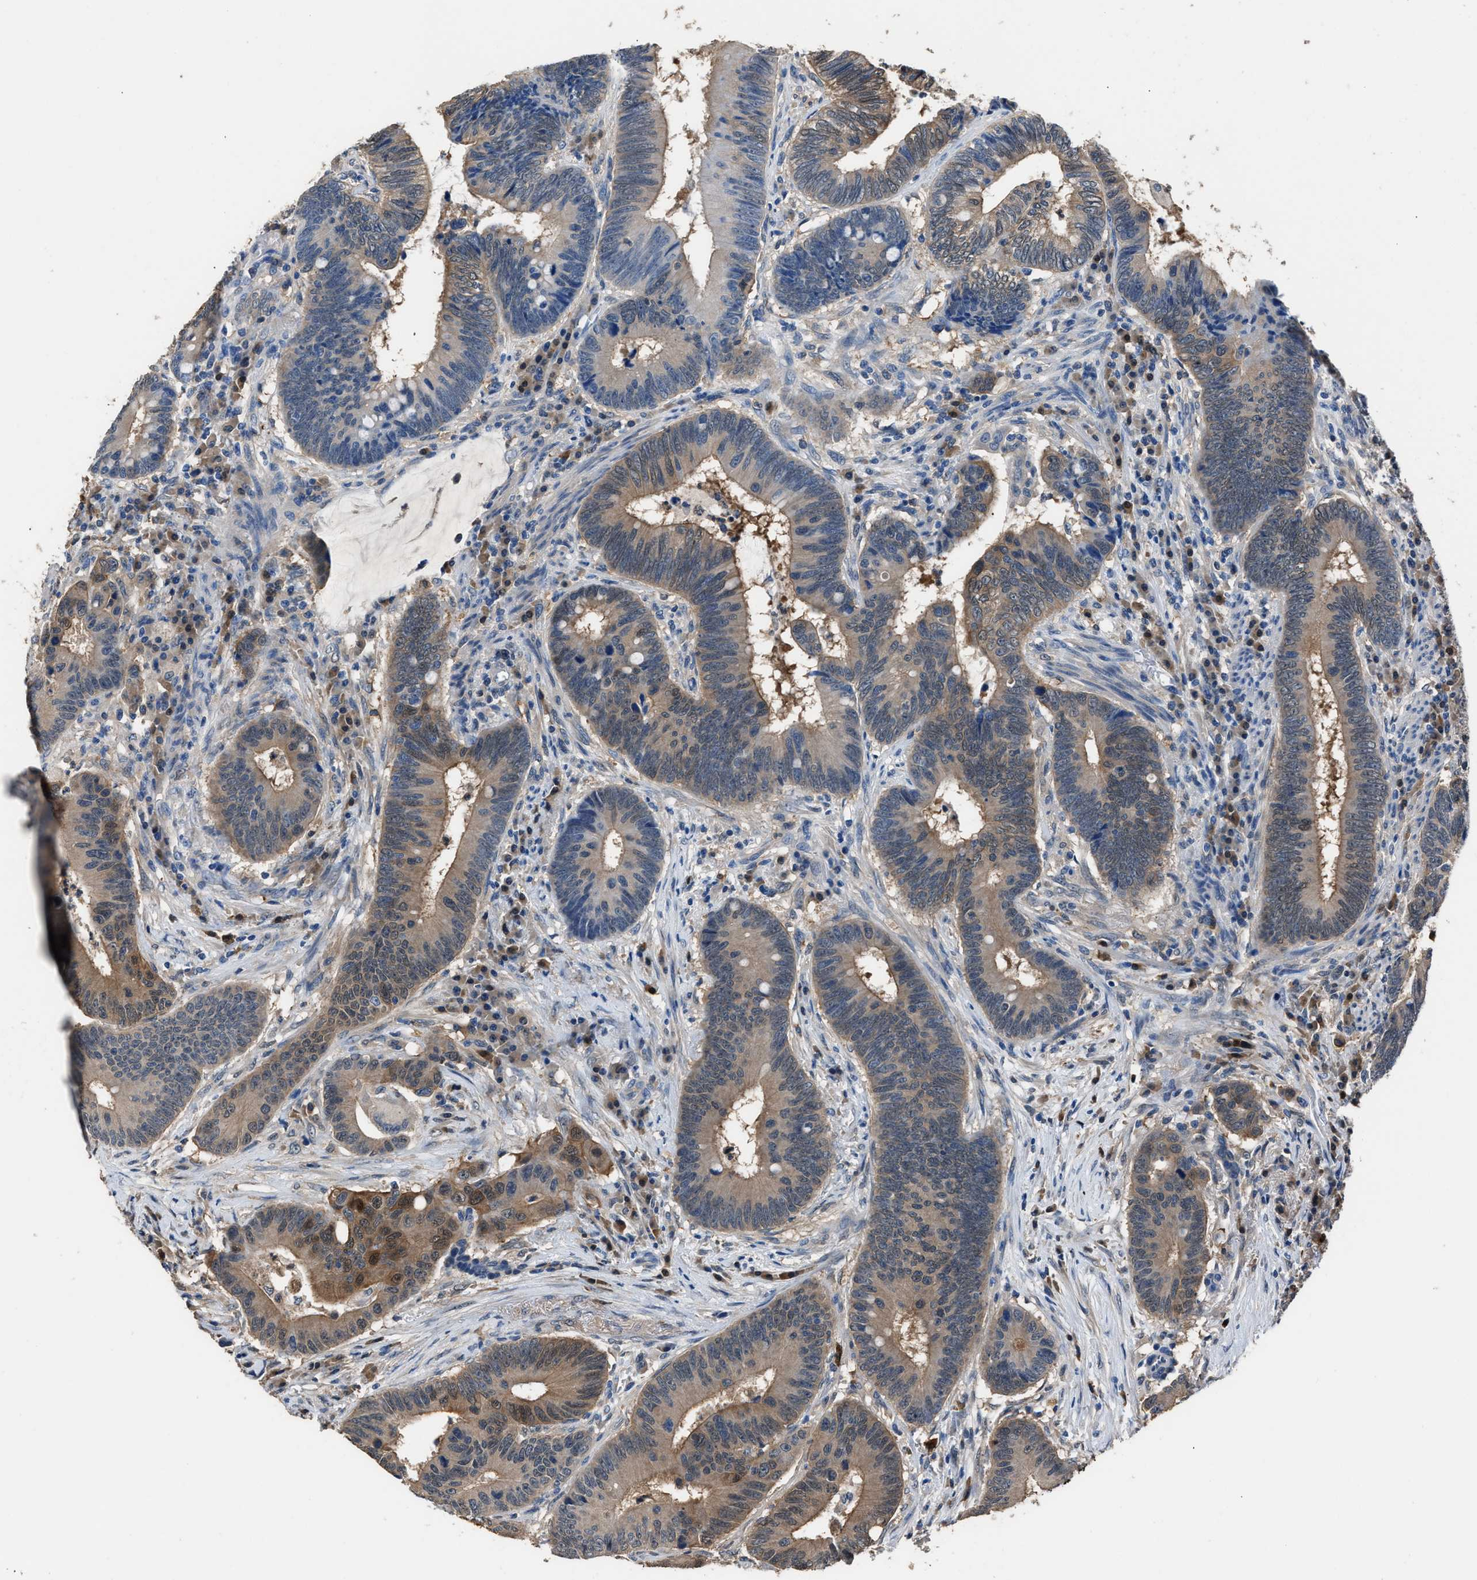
{"staining": {"intensity": "moderate", "quantity": "25%-75%", "location": "cytoplasmic/membranous"}, "tissue": "colorectal cancer", "cell_type": "Tumor cells", "image_type": "cancer", "snomed": [{"axis": "morphology", "description": "Adenocarcinoma, NOS"}, {"axis": "topography", "description": "Rectum"}, {"axis": "topography", "description": "Anal"}], "caption": "Moderate cytoplasmic/membranous protein staining is identified in about 25%-75% of tumor cells in colorectal cancer (adenocarcinoma).", "gene": "GSTP1", "patient": {"sex": "female", "age": 89}}